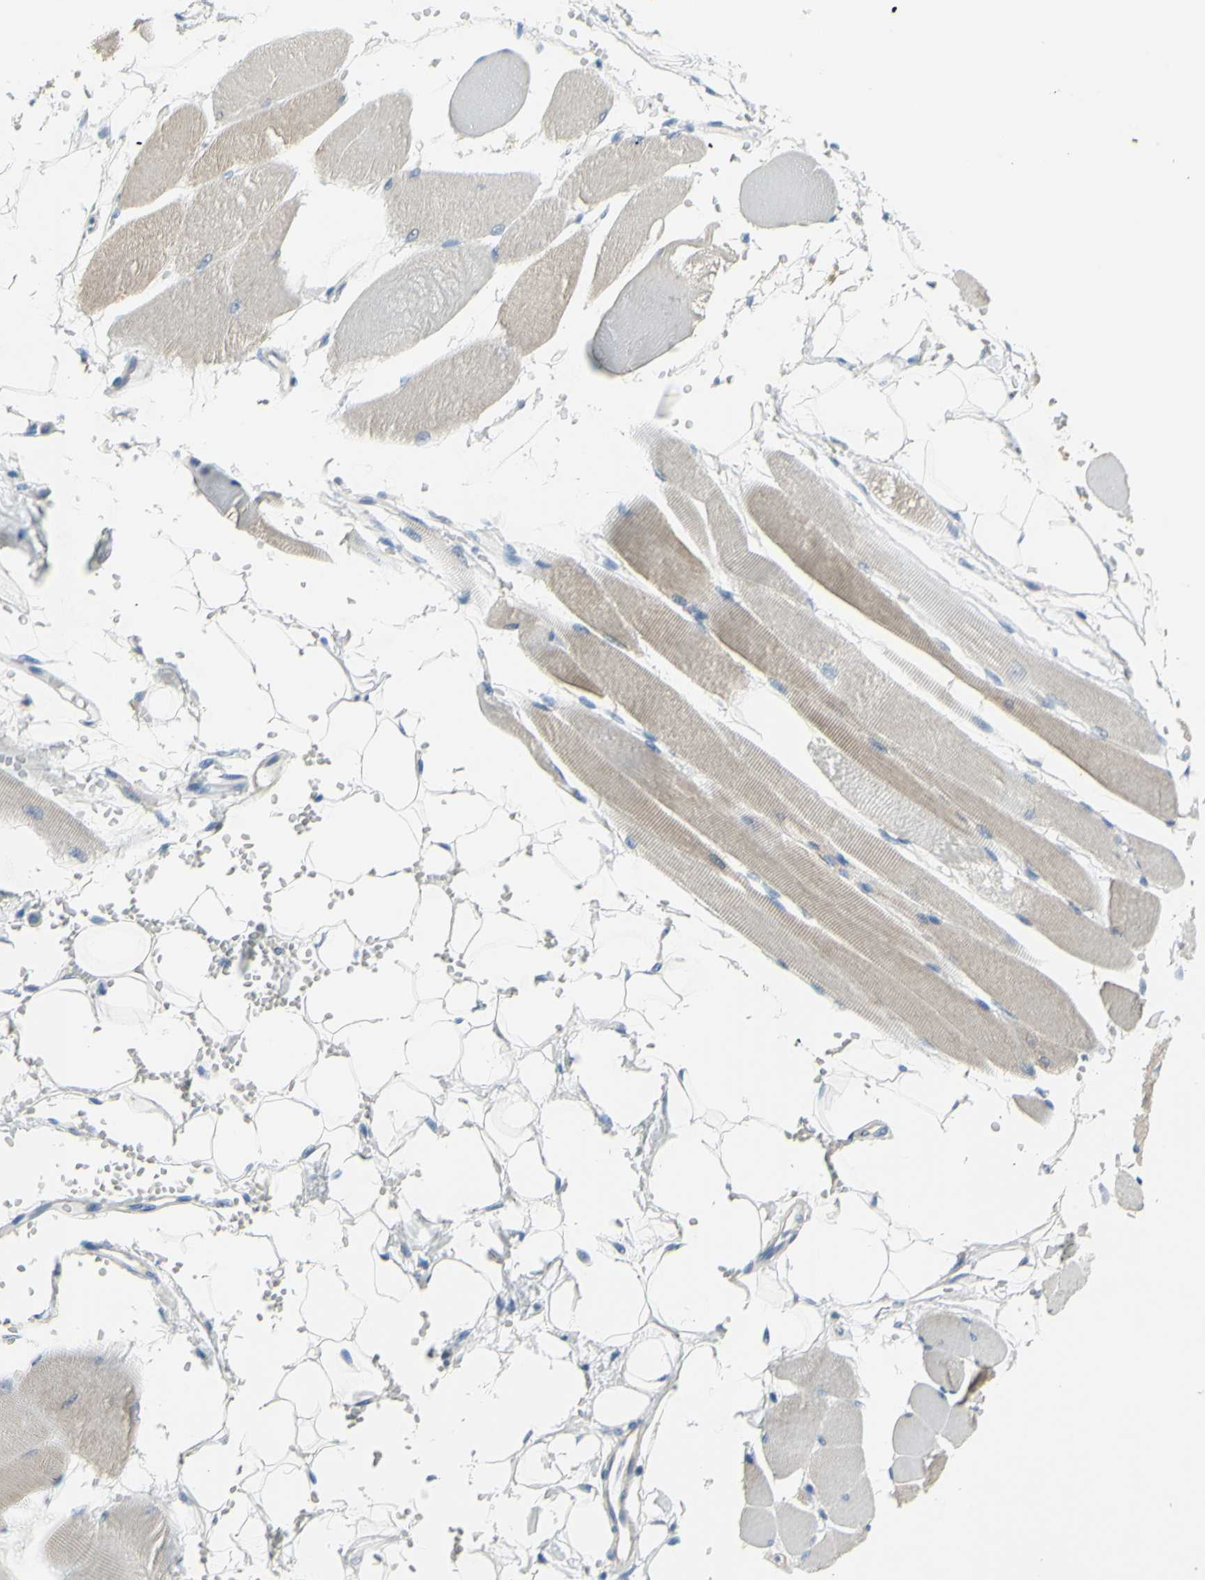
{"staining": {"intensity": "weak", "quantity": ">75%", "location": "cytoplasmic/membranous"}, "tissue": "skeletal muscle", "cell_type": "Myocytes", "image_type": "normal", "snomed": [{"axis": "morphology", "description": "Normal tissue, NOS"}, {"axis": "topography", "description": "Skeletal muscle"}, {"axis": "topography", "description": "Oral tissue"}, {"axis": "topography", "description": "Peripheral nerve tissue"}], "caption": "This is an image of immunohistochemistry (IHC) staining of benign skeletal muscle, which shows weak expression in the cytoplasmic/membranous of myocytes.", "gene": "MUC1", "patient": {"sex": "female", "age": 84}}